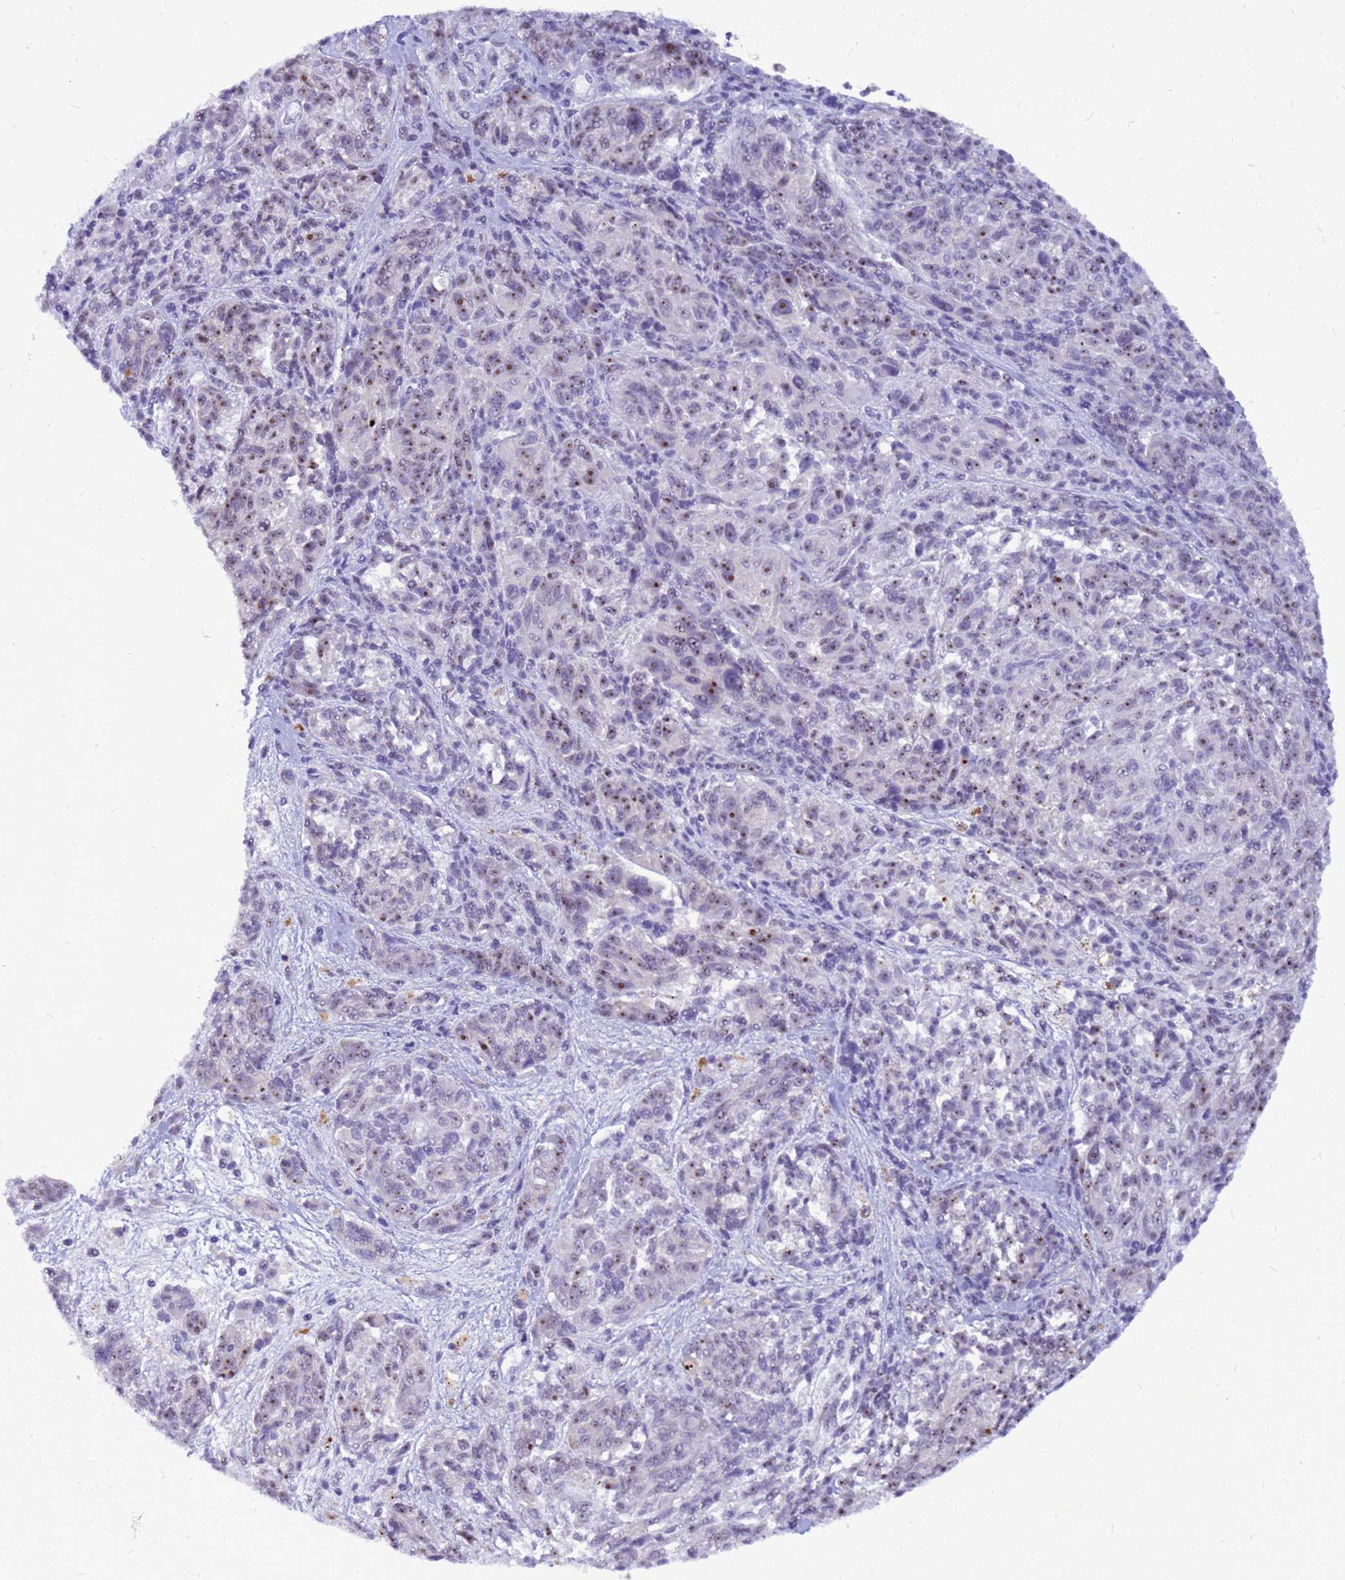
{"staining": {"intensity": "moderate", "quantity": "25%-75%", "location": "nuclear"}, "tissue": "melanoma", "cell_type": "Tumor cells", "image_type": "cancer", "snomed": [{"axis": "morphology", "description": "Malignant melanoma, NOS"}, {"axis": "topography", "description": "Skin"}], "caption": "Immunohistochemical staining of melanoma shows medium levels of moderate nuclear protein staining in approximately 25%-75% of tumor cells. (DAB = brown stain, brightfield microscopy at high magnification).", "gene": "DMRTC2", "patient": {"sex": "male", "age": 53}}